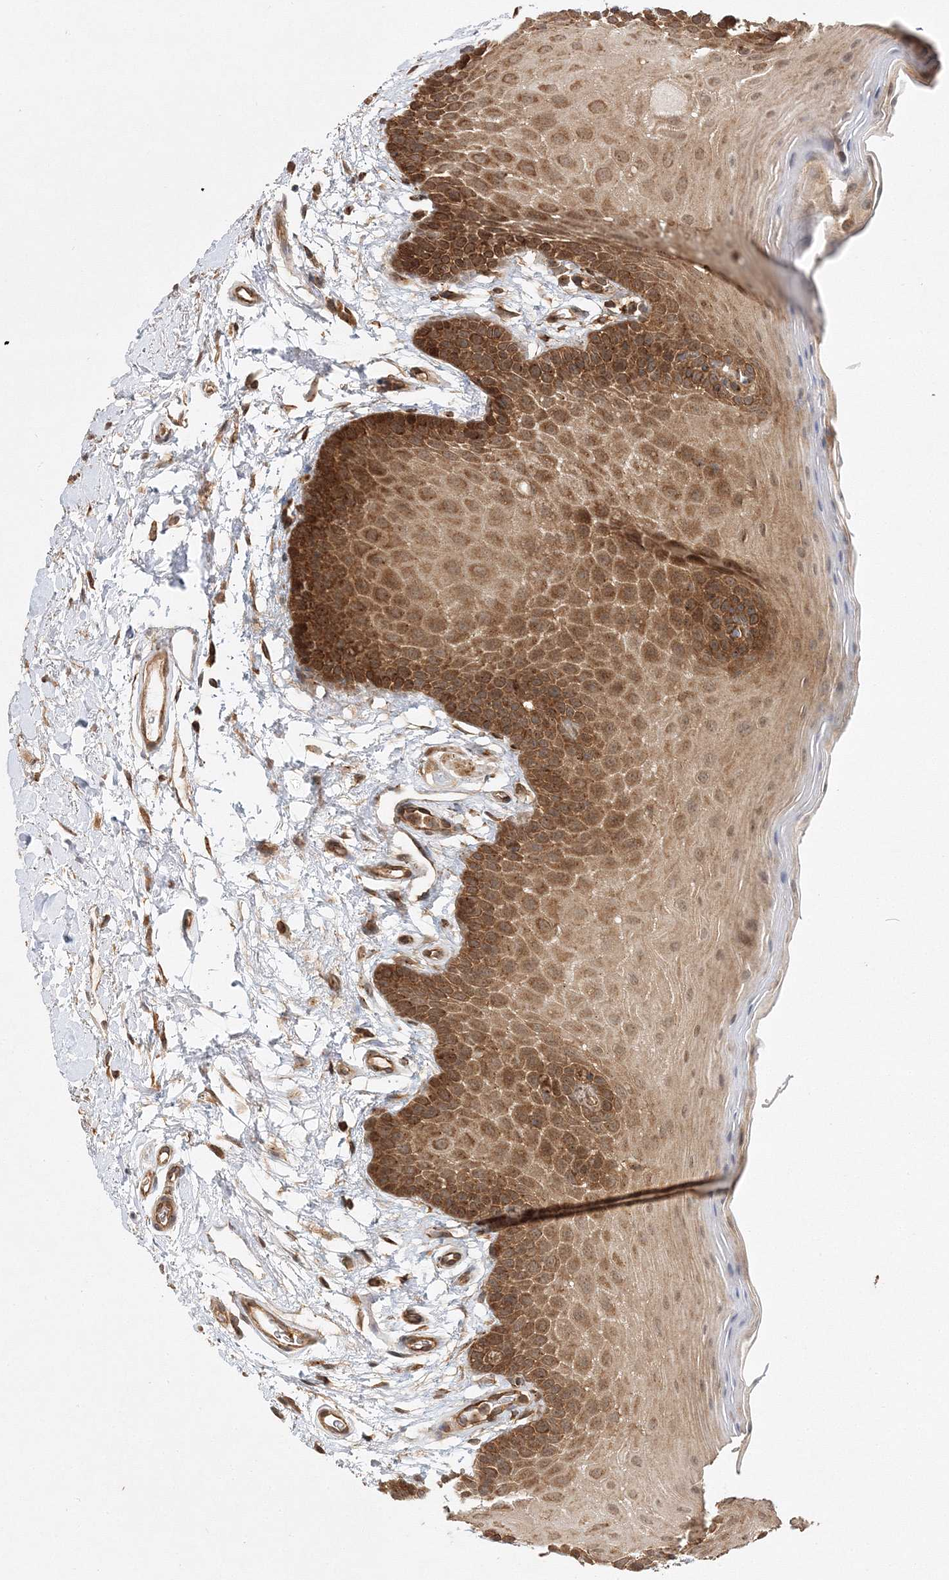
{"staining": {"intensity": "strong", "quantity": ">75%", "location": "cytoplasmic/membranous"}, "tissue": "oral mucosa", "cell_type": "Squamous epithelial cells", "image_type": "normal", "snomed": [{"axis": "morphology", "description": "Normal tissue, NOS"}, {"axis": "topography", "description": "Oral tissue"}], "caption": "About >75% of squamous epithelial cells in benign human oral mucosa show strong cytoplasmic/membranous protein expression as visualized by brown immunohistochemical staining.", "gene": "WDR37", "patient": {"sex": "male", "age": 62}}